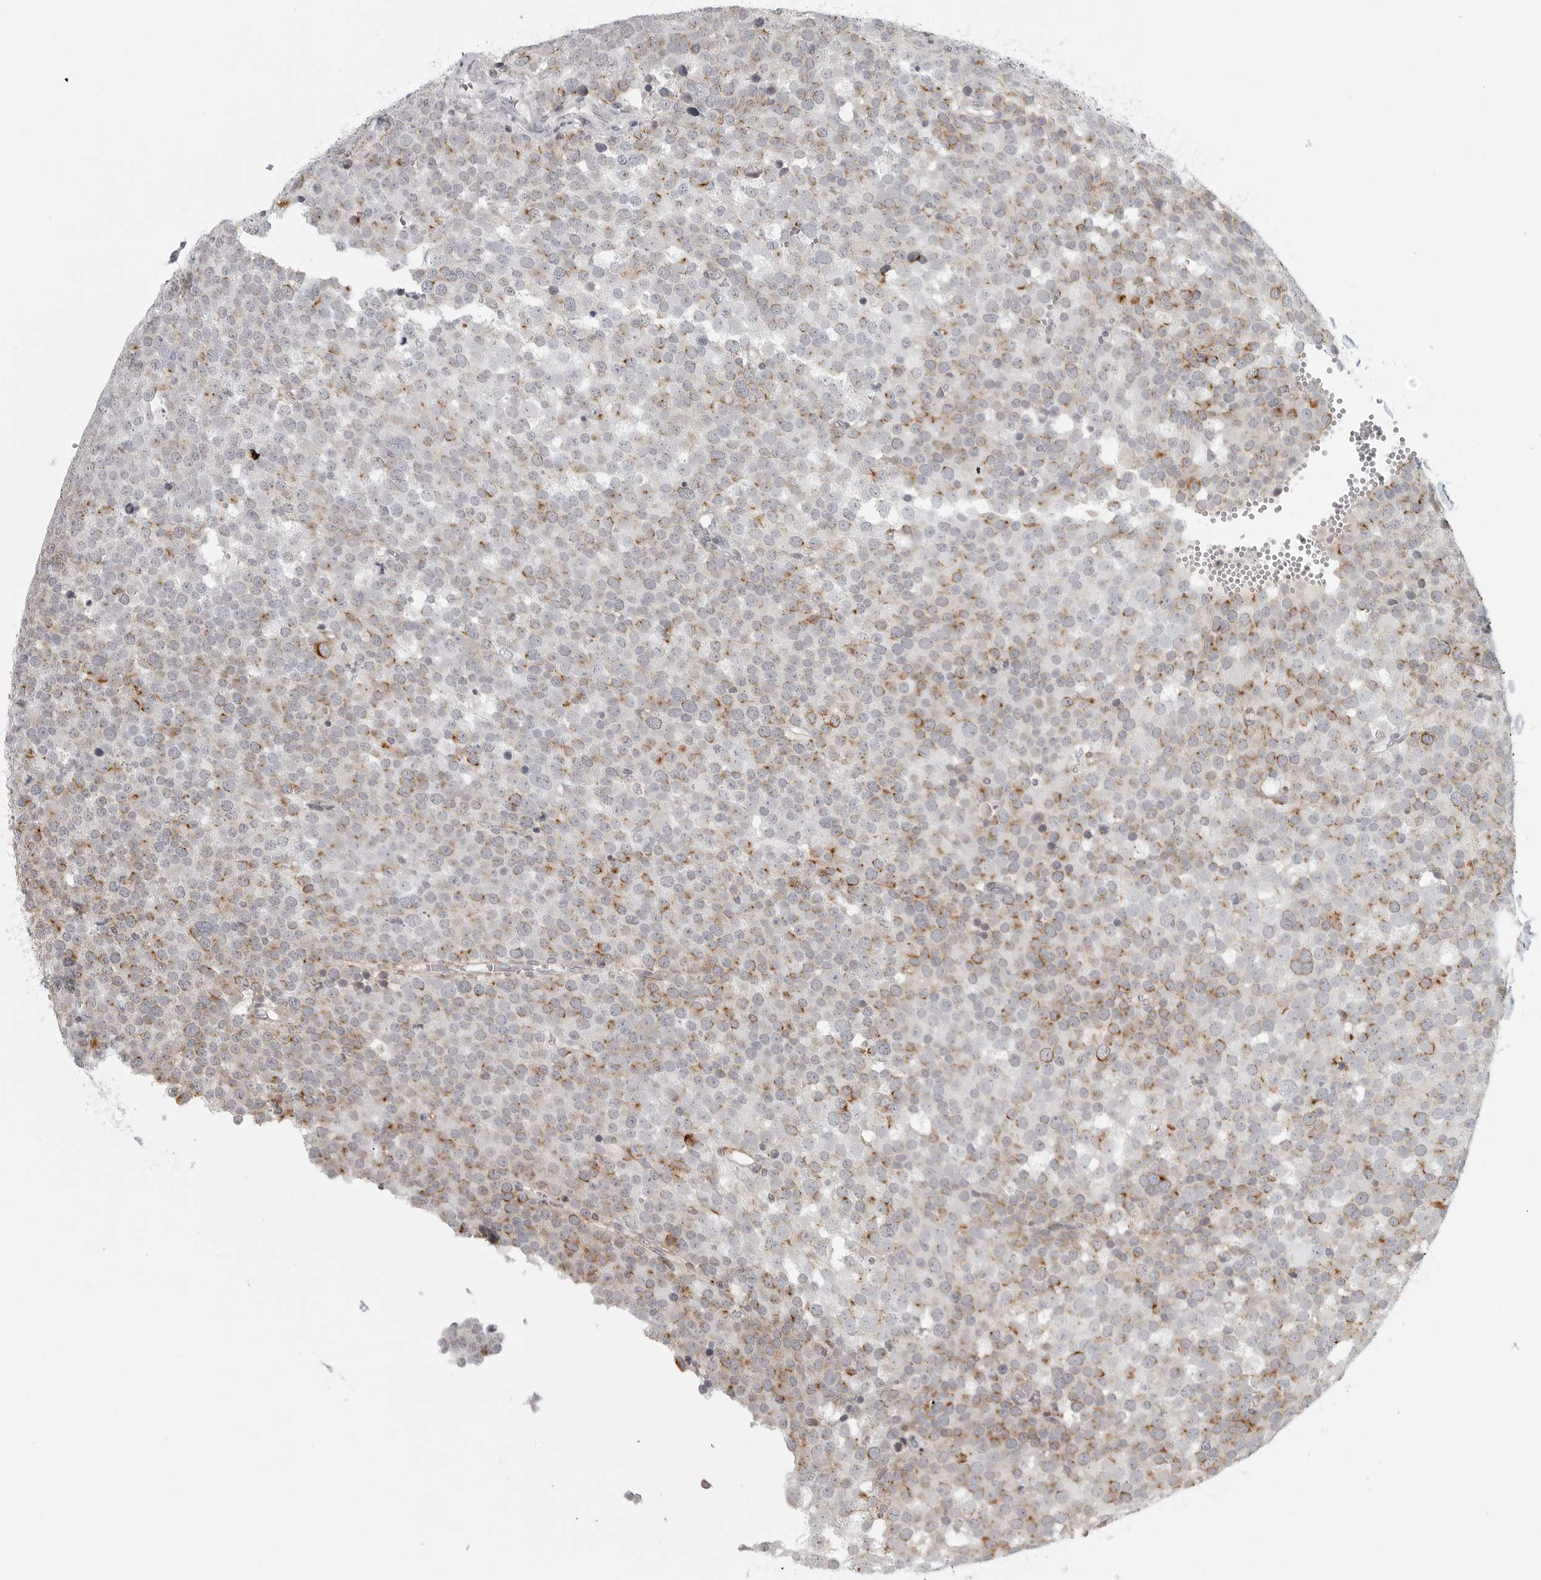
{"staining": {"intensity": "moderate", "quantity": "25%-75%", "location": "cytoplasmic/membranous"}, "tissue": "testis cancer", "cell_type": "Tumor cells", "image_type": "cancer", "snomed": [{"axis": "morphology", "description": "Seminoma, NOS"}, {"axis": "topography", "description": "Testis"}], "caption": "Immunohistochemistry (IHC) histopathology image of neoplastic tissue: human seminoma (testis) stained using immunohistochemistry (IHC) reveals medium levels of moderate protein expression localized specifically in the cytoplasmic/membranous of tumor cells, appearing as a cytoplasmic/membranous brown color.", "gene": "MAP7D1", "patient": {"sex": "male", "age": 71}}